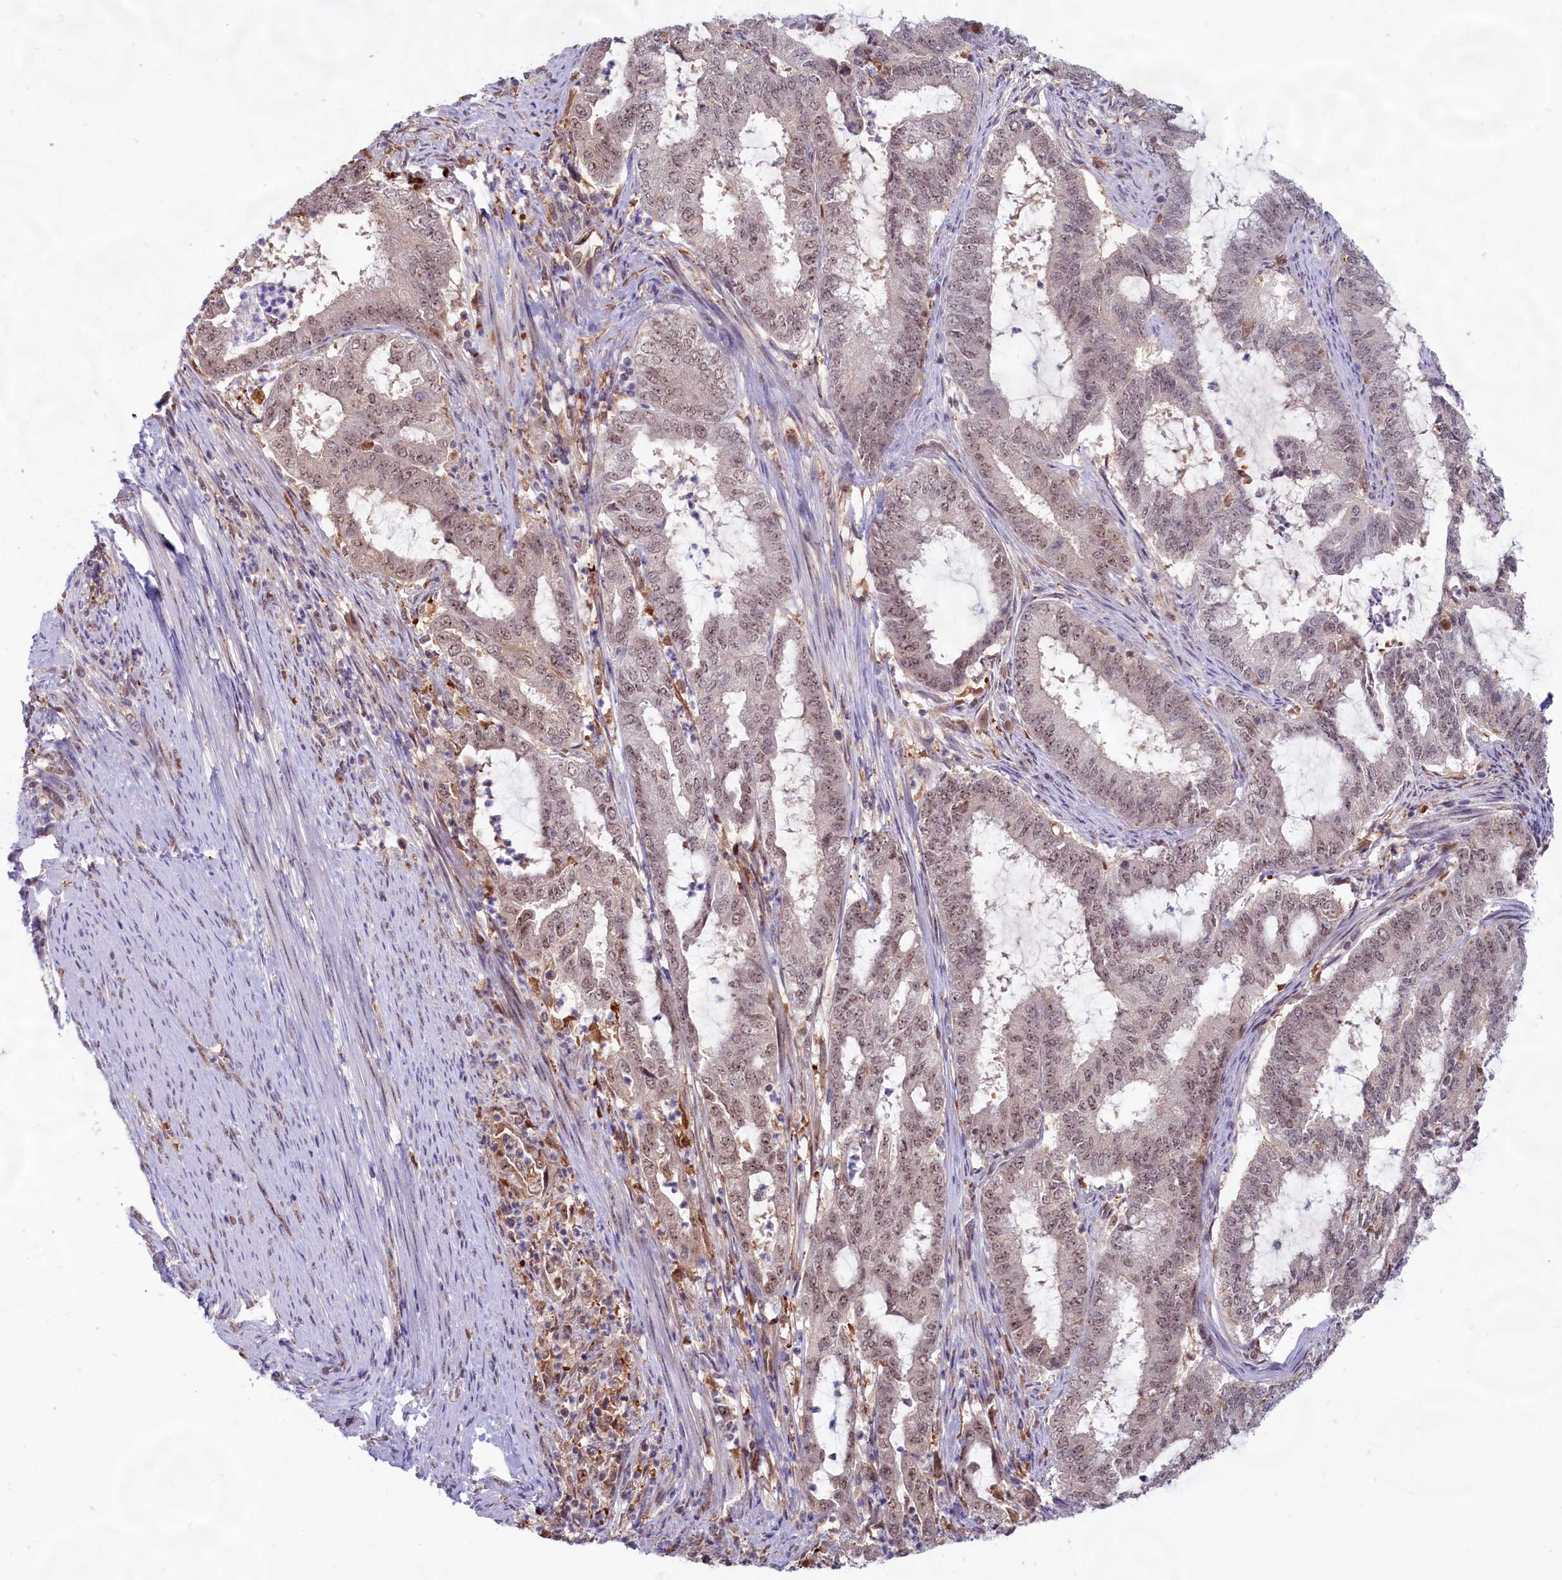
{"staining": {"intensity": "moderate", "quantity": ">75%", "location": "nuclear"}, "tissue": "endometrial cancer", "cell_type": "Tumor cells", "image_type": "cancer", "snomed": [{"axis": "morphology", "description": "Adenocarcinoma, NOS"}, {"axis": "topography", "description": "Endometrium"}], "caption": "Endometrial adenocarcinoma stained for a protein (brown) exhibits moderate nuclear positive positivity in about >75% of tumor cells.", "gene": "C1D", "patient": {"sex": "female", "age": 51}}